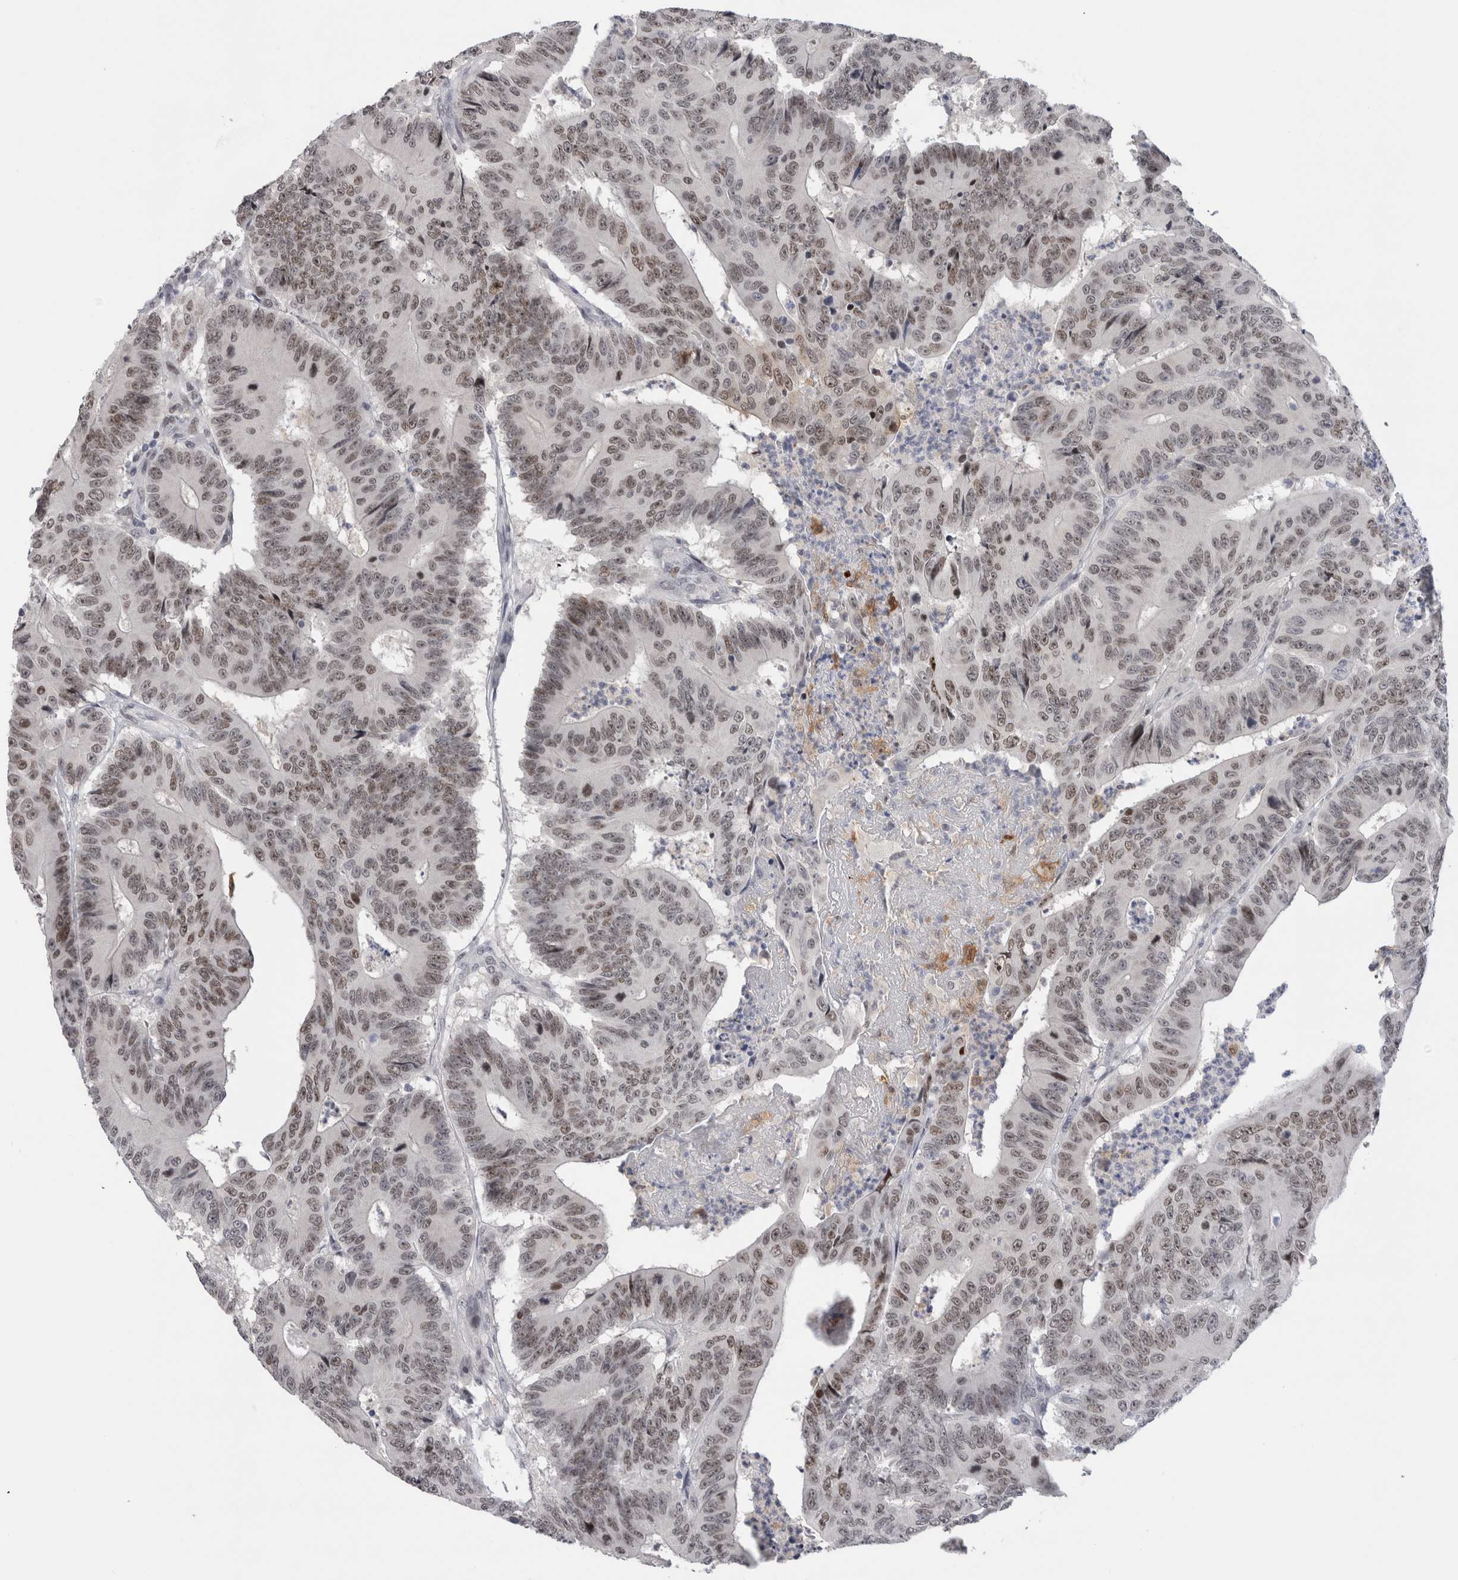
{"staining": {"intensity": "weak", "quantity": ">75%", "location": "nuclear"}, "tissue": "colorectal cancer", "cell_type": "Tumor cells", "image_type": "cancer", "snomed": [{"axis": "morphology", "description": "Adenocarcinoma, NOS"}, {"axis": "topography", "description": "Colon"}], "caption": "DAB immunohistochemical staining of human colorectal cancer exhibits weak nuclear protein positivity in about >75% of tumor cells.", "gene": "ZNF521", "patient": {"sex": "male", "age": 83}}